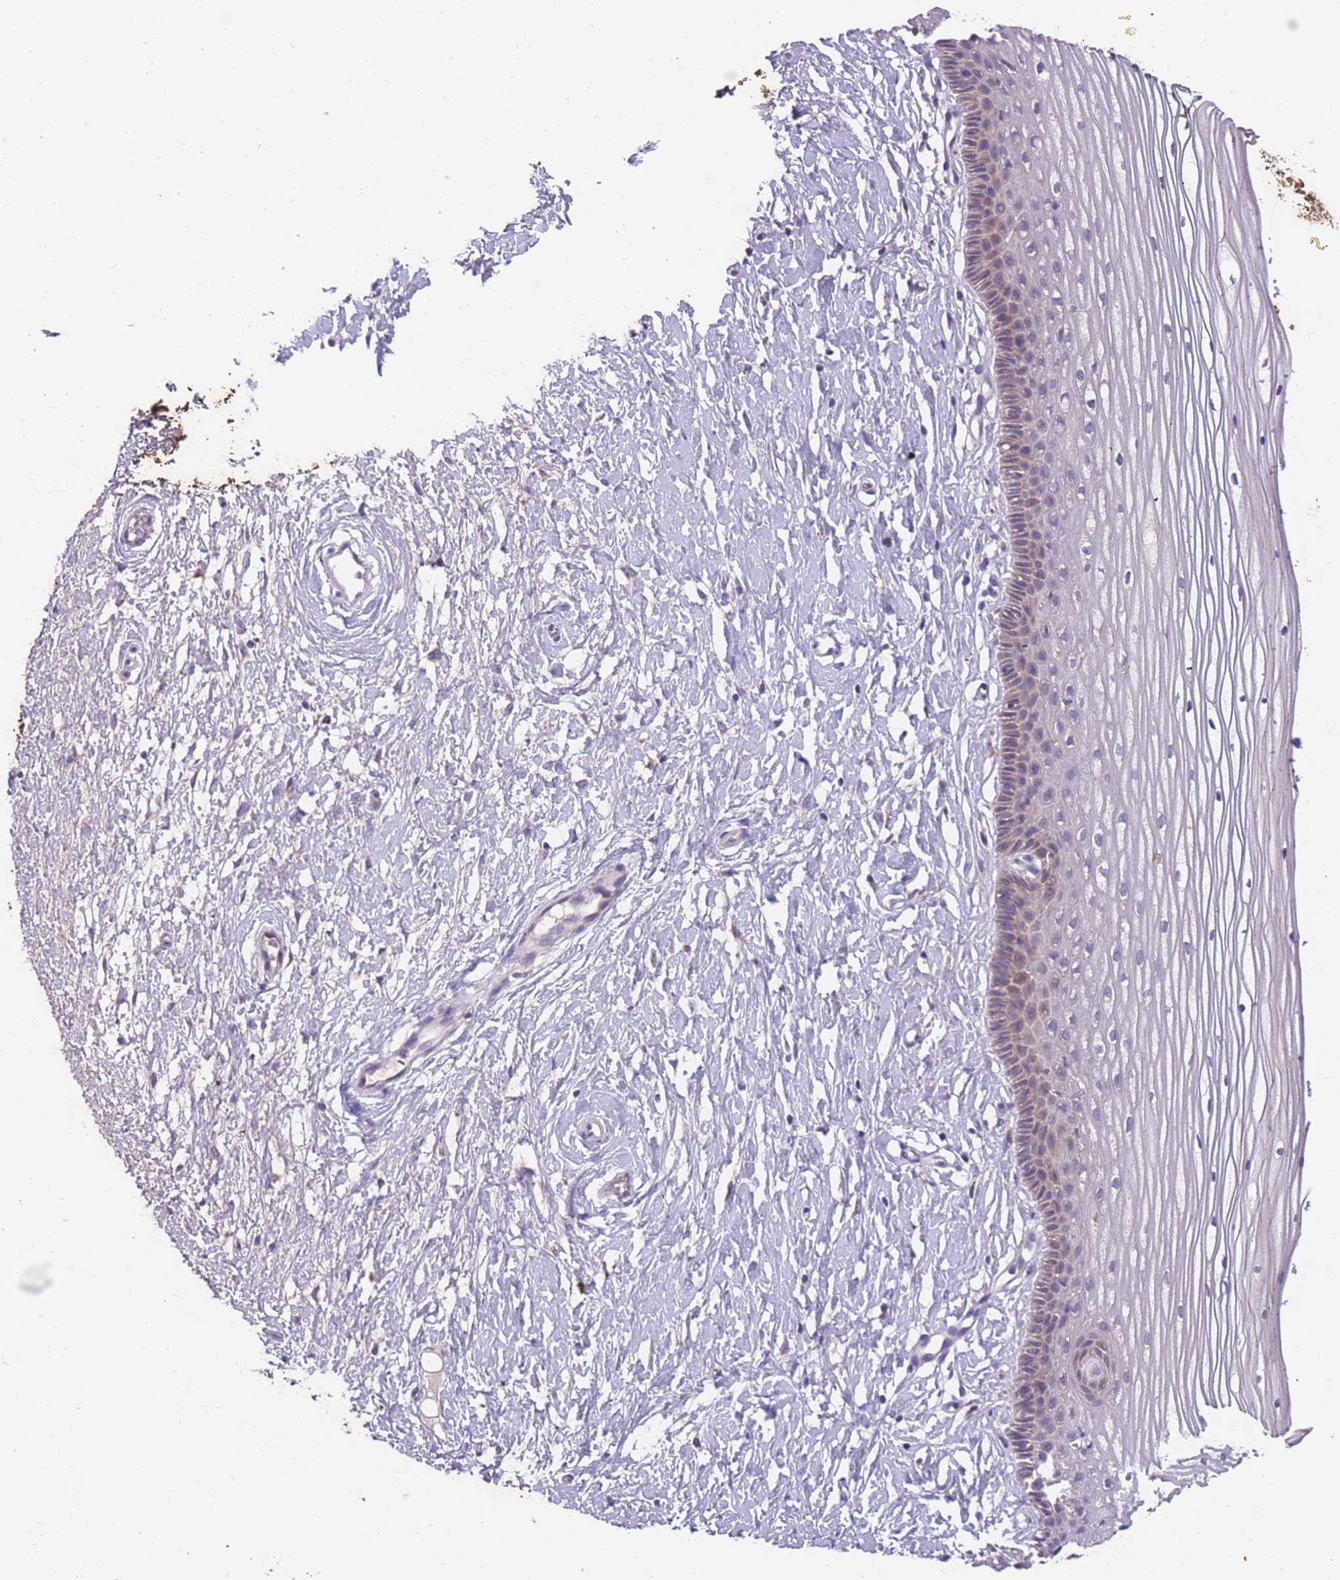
{"staining": {"intensity": "weak", "quantity": "<25%", "location": "cytoplasmic/membranous"}, "tissue": "vagina", "cell_type": "Squamous epithelial cells", "image_type": "normal", "snomed": [{"axis": "morphology", "description": "Normal tissue, NOS"}, {"axis": "topography", "description": "Vagina"}, {"axis": "topography", "description": "Cervix"}], "caption": "The image shows no significant expression in squamous epithelial cells of vagina.", "gene": "STIM2", "patient": {"sex": "female", "age": 40}}